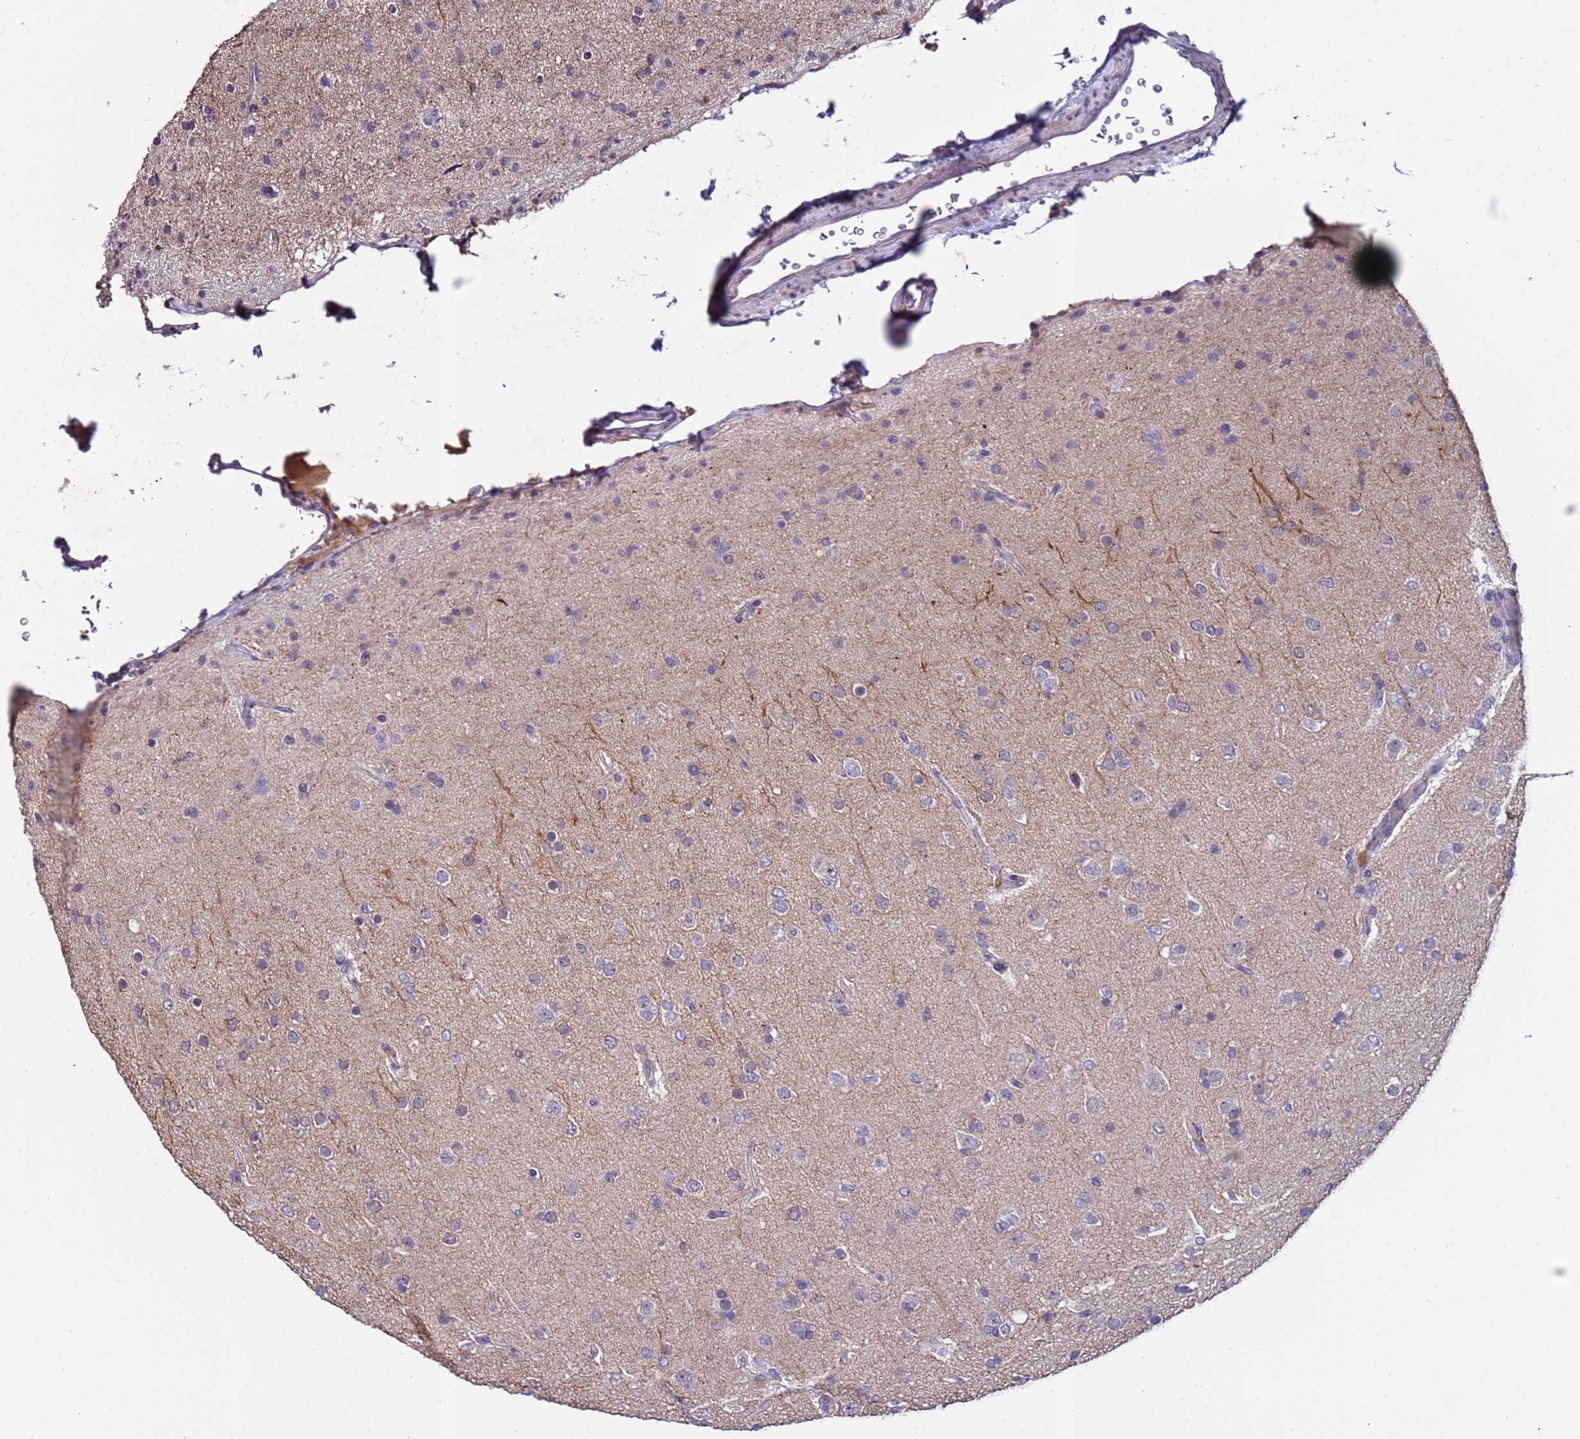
{"staining": {"intensity": "negative", "quantity": "none", "location": "none"}, "tissue": "glioma", "cell_type": "Tumor cells", "image_type": "cancer", "snomed": [{"axis": "morphology", "description": "Glioma, malignant, Low grade"}, {"axis": "topography", "description": "Brain"}], "caption": "Glioma was stained to show a protein in brown. There is no significant positivity in tumor cells.", "gene": "ZNF248", "patient": {"sex": "male", "age": 65}}